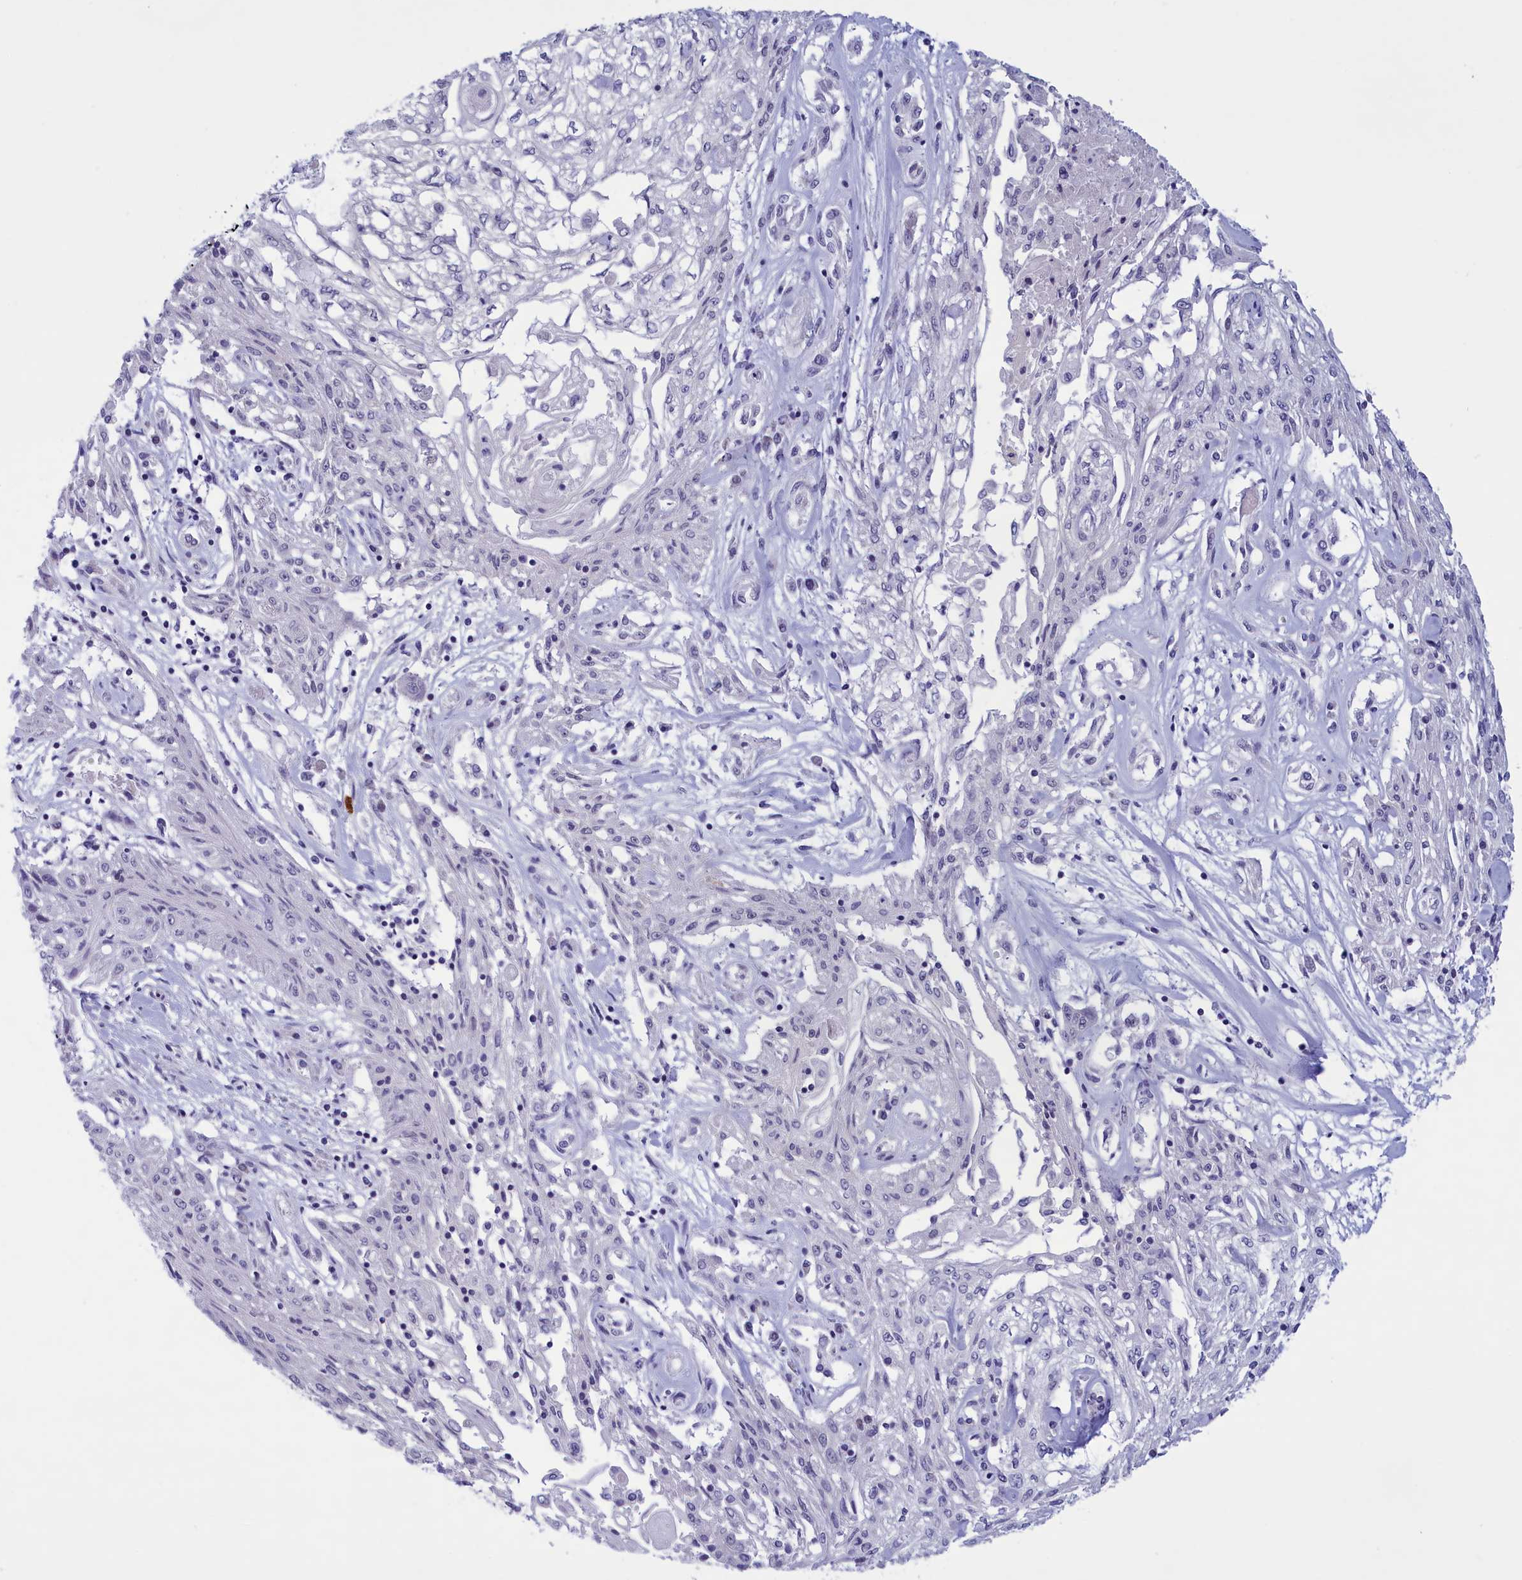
{"staining": {"intensity": "negative", "quantity": "none", "location": "none"}, "tissue": "skin cancer", "cell_type": "Tumor cells", "image_type": "cancer", "snomed": [{"axis": "morphology", "description": "Squamous cell carcinoma, NOS"}, {"axis": "morphology", "description": "Squamous cell carcinoma, metastatic, NOS"}, {"axis": "topography", "description": "Skin"}, {"axis": "topography", "description": "Lymph node"}], "caption": "Immunohistochemistry (IHC) histopathology image of neoplastic tissue: metastatic squamous cell carcinoma (skin) stained with DAB (3,3'-diaminobenzidine) exhibits no significant protein expression in tumor cells.", "gene": "ELOA2", "patient": {"sex": "male", "age": 75}}